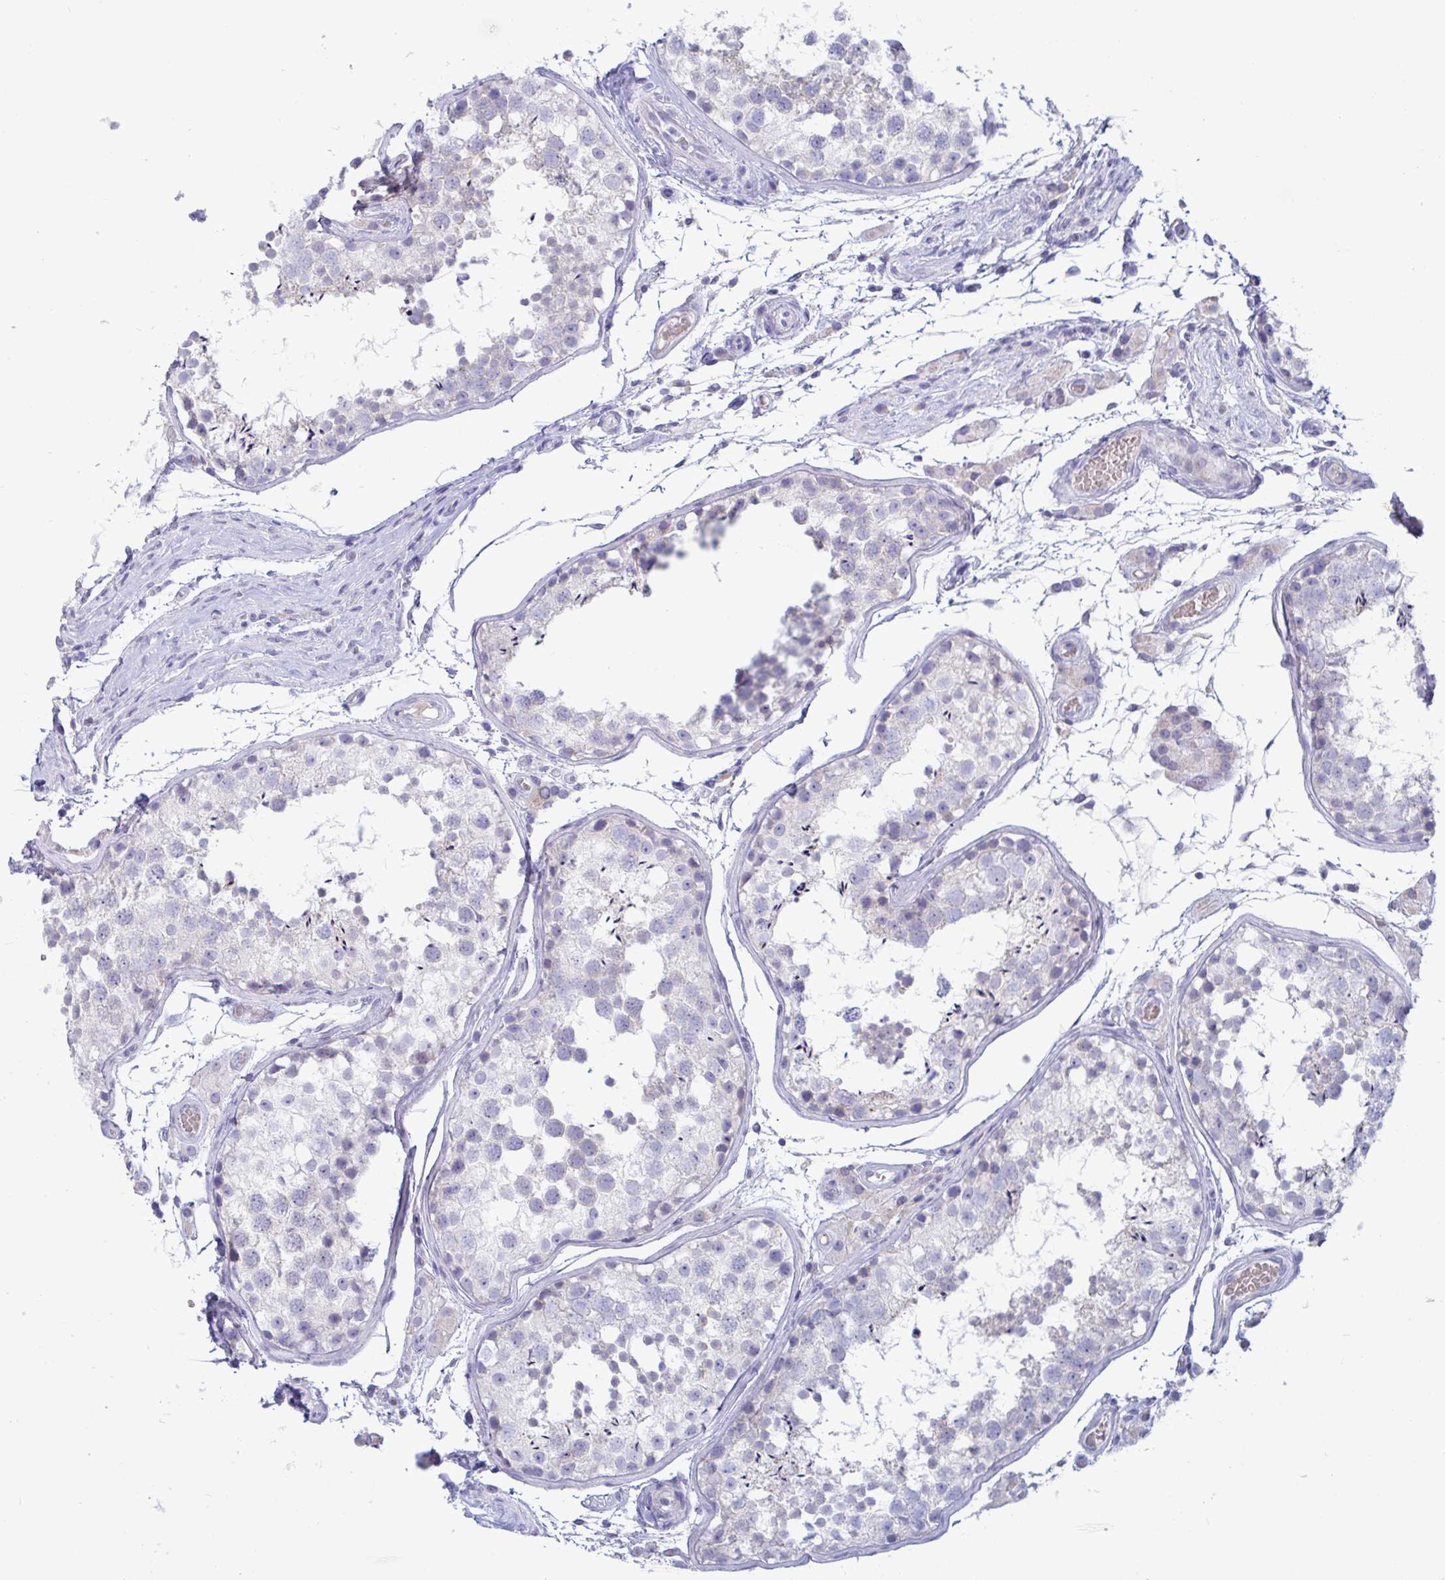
{"staining": {"intensity": "negative", "quantity": "none", "location": "none"}, "tissue": "testis", "cell_type": "Cells in seminiferous ducts", "image_type": "normal", "snomed": [{"axis": "morphology", "description": "Normal tissue, NOS"}, {"axis": "morphology", "description": "Seminoma, NOS"}, {"axis": "topography", "description": "Testis"}], "caption": "The photomicrograph shows no staining of cells in seminiferous ducts in unremarkable testis. (DAB (3,3'-diaminobenzidine) immunohistochemistry, high magnification).", "gene": "TAS2R38", "patient": {"sex": "male", "age": 29}}